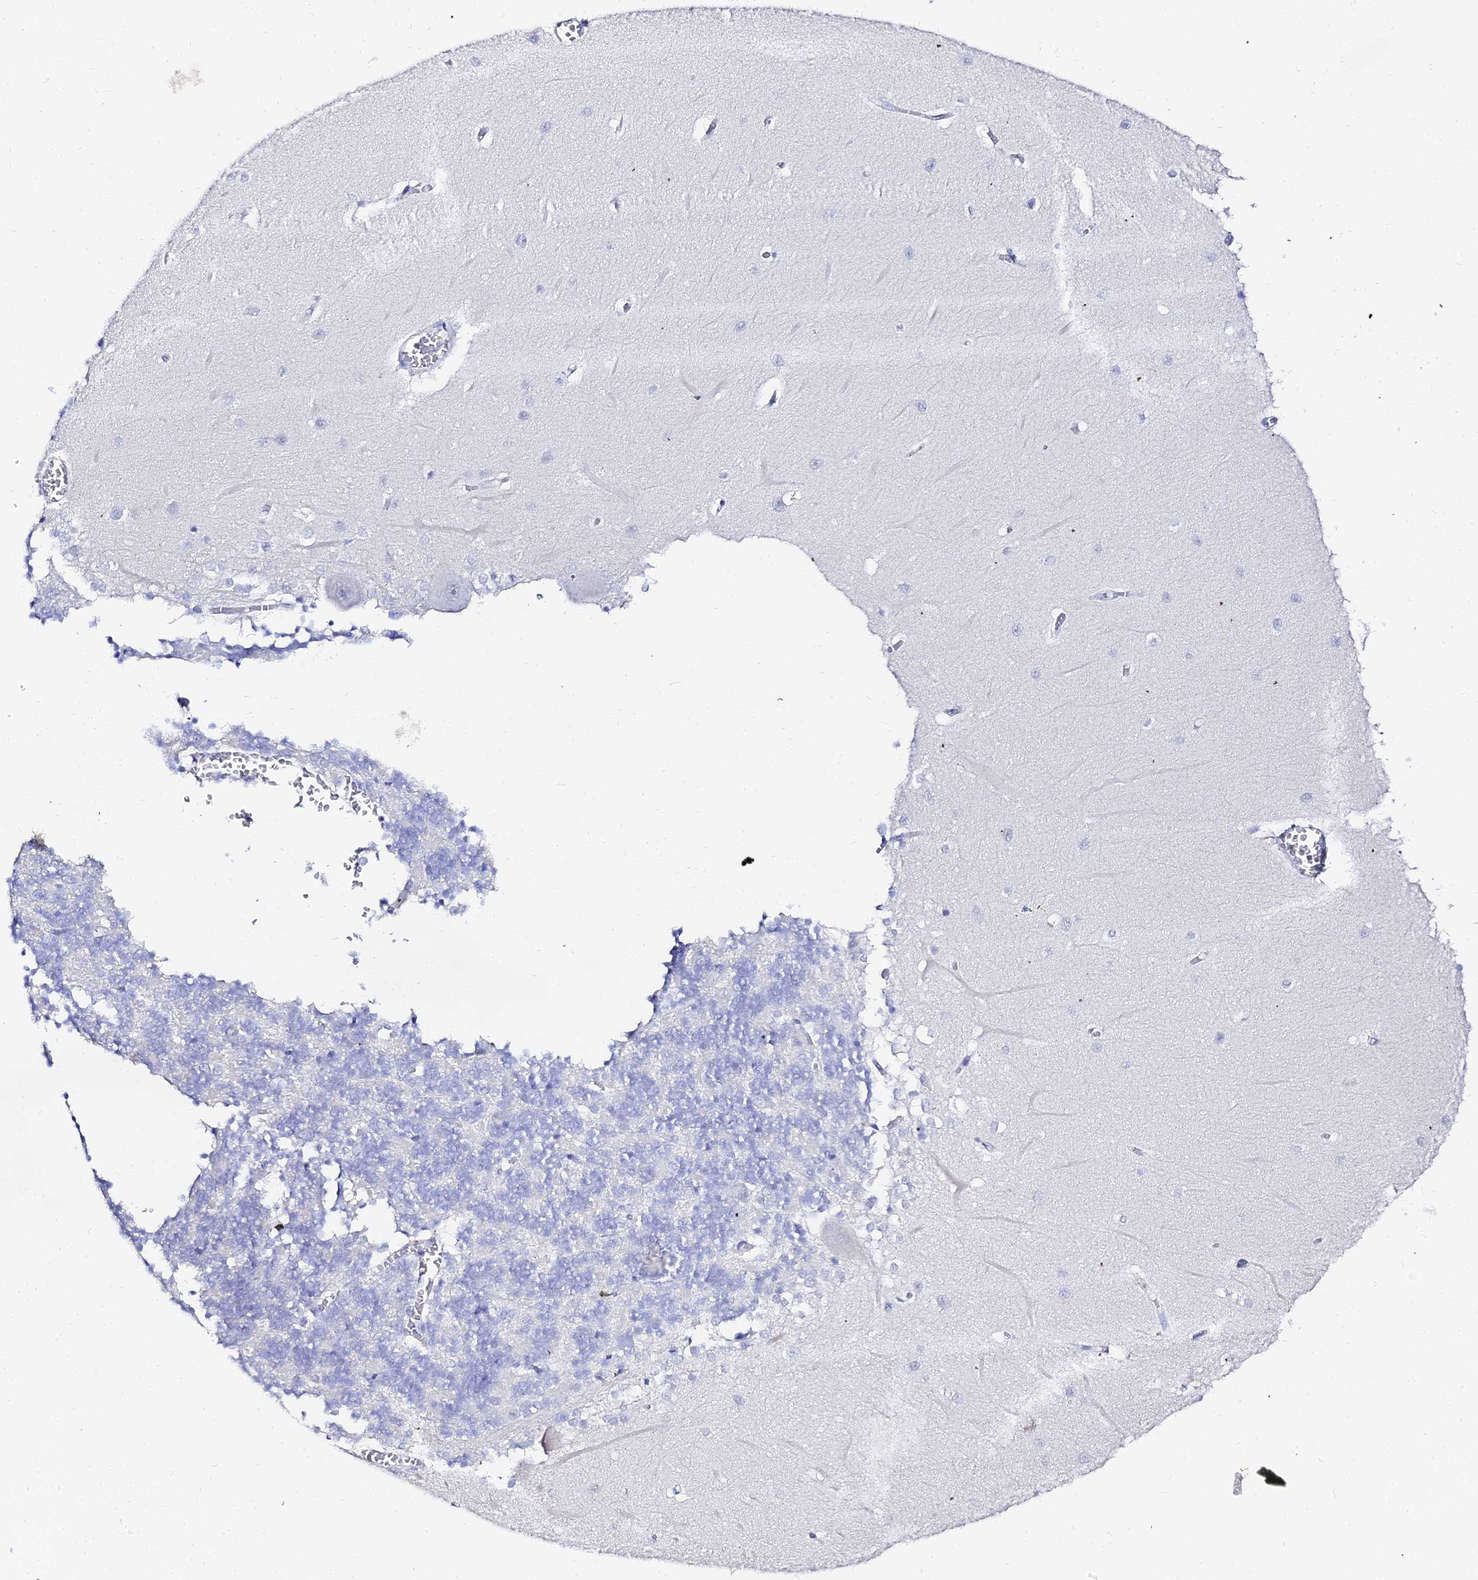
{"staining": {"intensity": "negative", "quantity": "none", "location": "none"}, "tissue": "cerebellum", "cell_type": "Cells in granular layer", "image_type": "normal", "snomed": [{"axis": "morphology", "description": "Normal tissue, NOS"}, {"axis": "topography", "description": "Cerebellum"}], "caption": "The immunohistochemistry image has no significant staining in cells in granular layer of cerebellum. Brightfield microscopy of IHC stained with DAB (brown) and hematoxylin (blue), captured at high magnification.", "gene": "KRT17", "patient": {"sex": "male", "age": 37}}